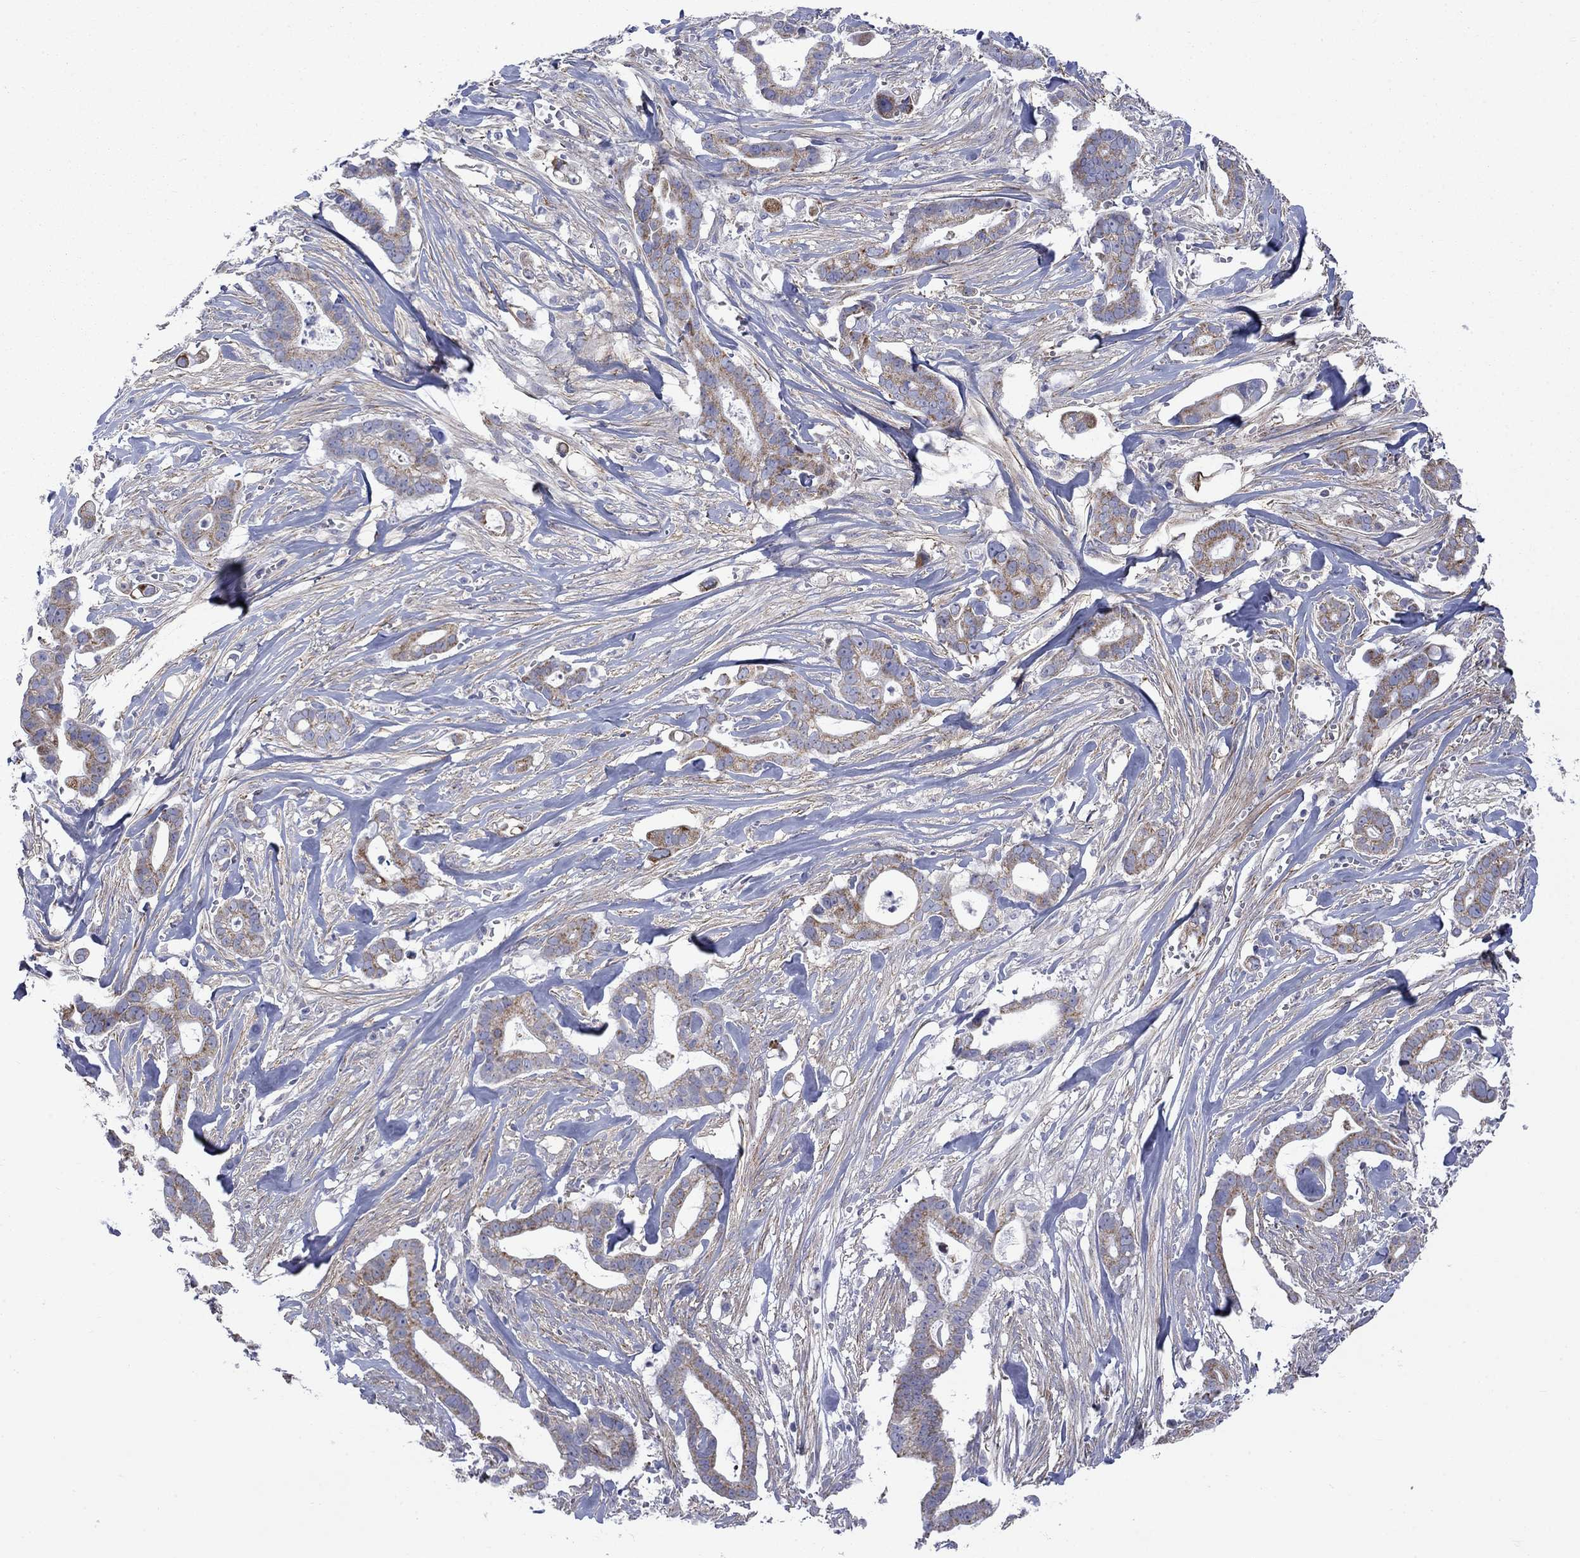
{"staining": {"intensity": "strong", "quantity": "<25%", "location": "cytoplasmic/membranous"}, "tissue": "pancreatic cancer", "cell_type": "Tumor cells", "image_type": "cancer", "snomed": [{"axis": "morphology", "description": "Adenocarcinoma, NOS"}, {"axis": "topography", "description": "Pancreas"}], "caption": "This is an image of immunohistochemistry (IHC) staining of pancreatic cancer (adenocarcinoma), which shows strong expression in the cytoplasmic/membranous of tumor cells.", "gene": "CISD1", "patient": {"sex": "male", "age": 61}}